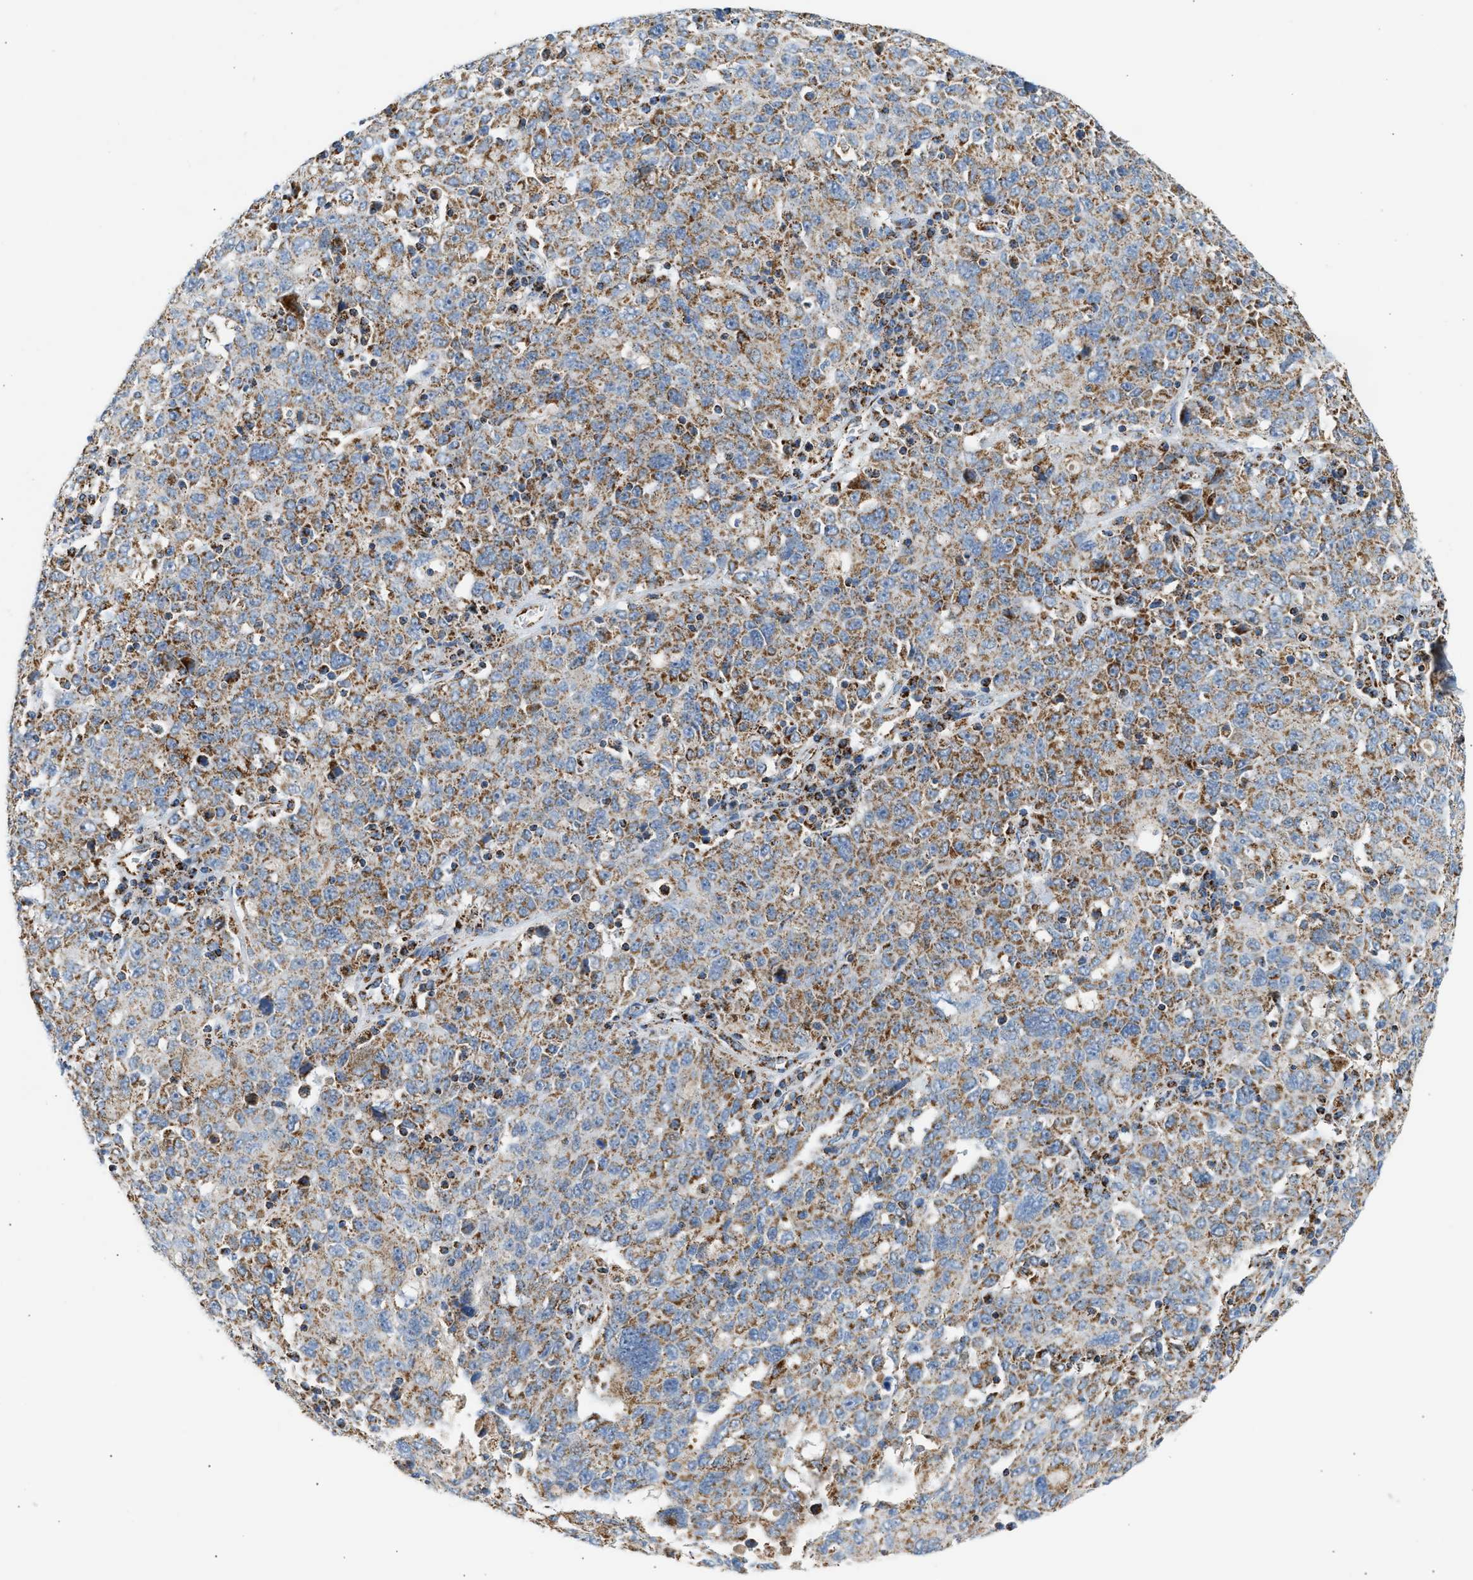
{"staining": {"intensity": "moderate", "quantity": ">75%", "location": "cytoplasmic/membranous"}, "tissue": "ovarian cancer", "cell_type": "Tumor cells", "image_type": "cancer", "snomed": [{"axis": "morphology", "description": "Carcinoma, endometroid"}, {"axis": "topography", "description": "Ovary"}], "caption": "Protein staining shows moderate cytoplasmic/membranous staining in about >75% of tumor cells in ovarian cancer.", "gene": "OGDH", "patient": {"sex": "female", "age": 62}}